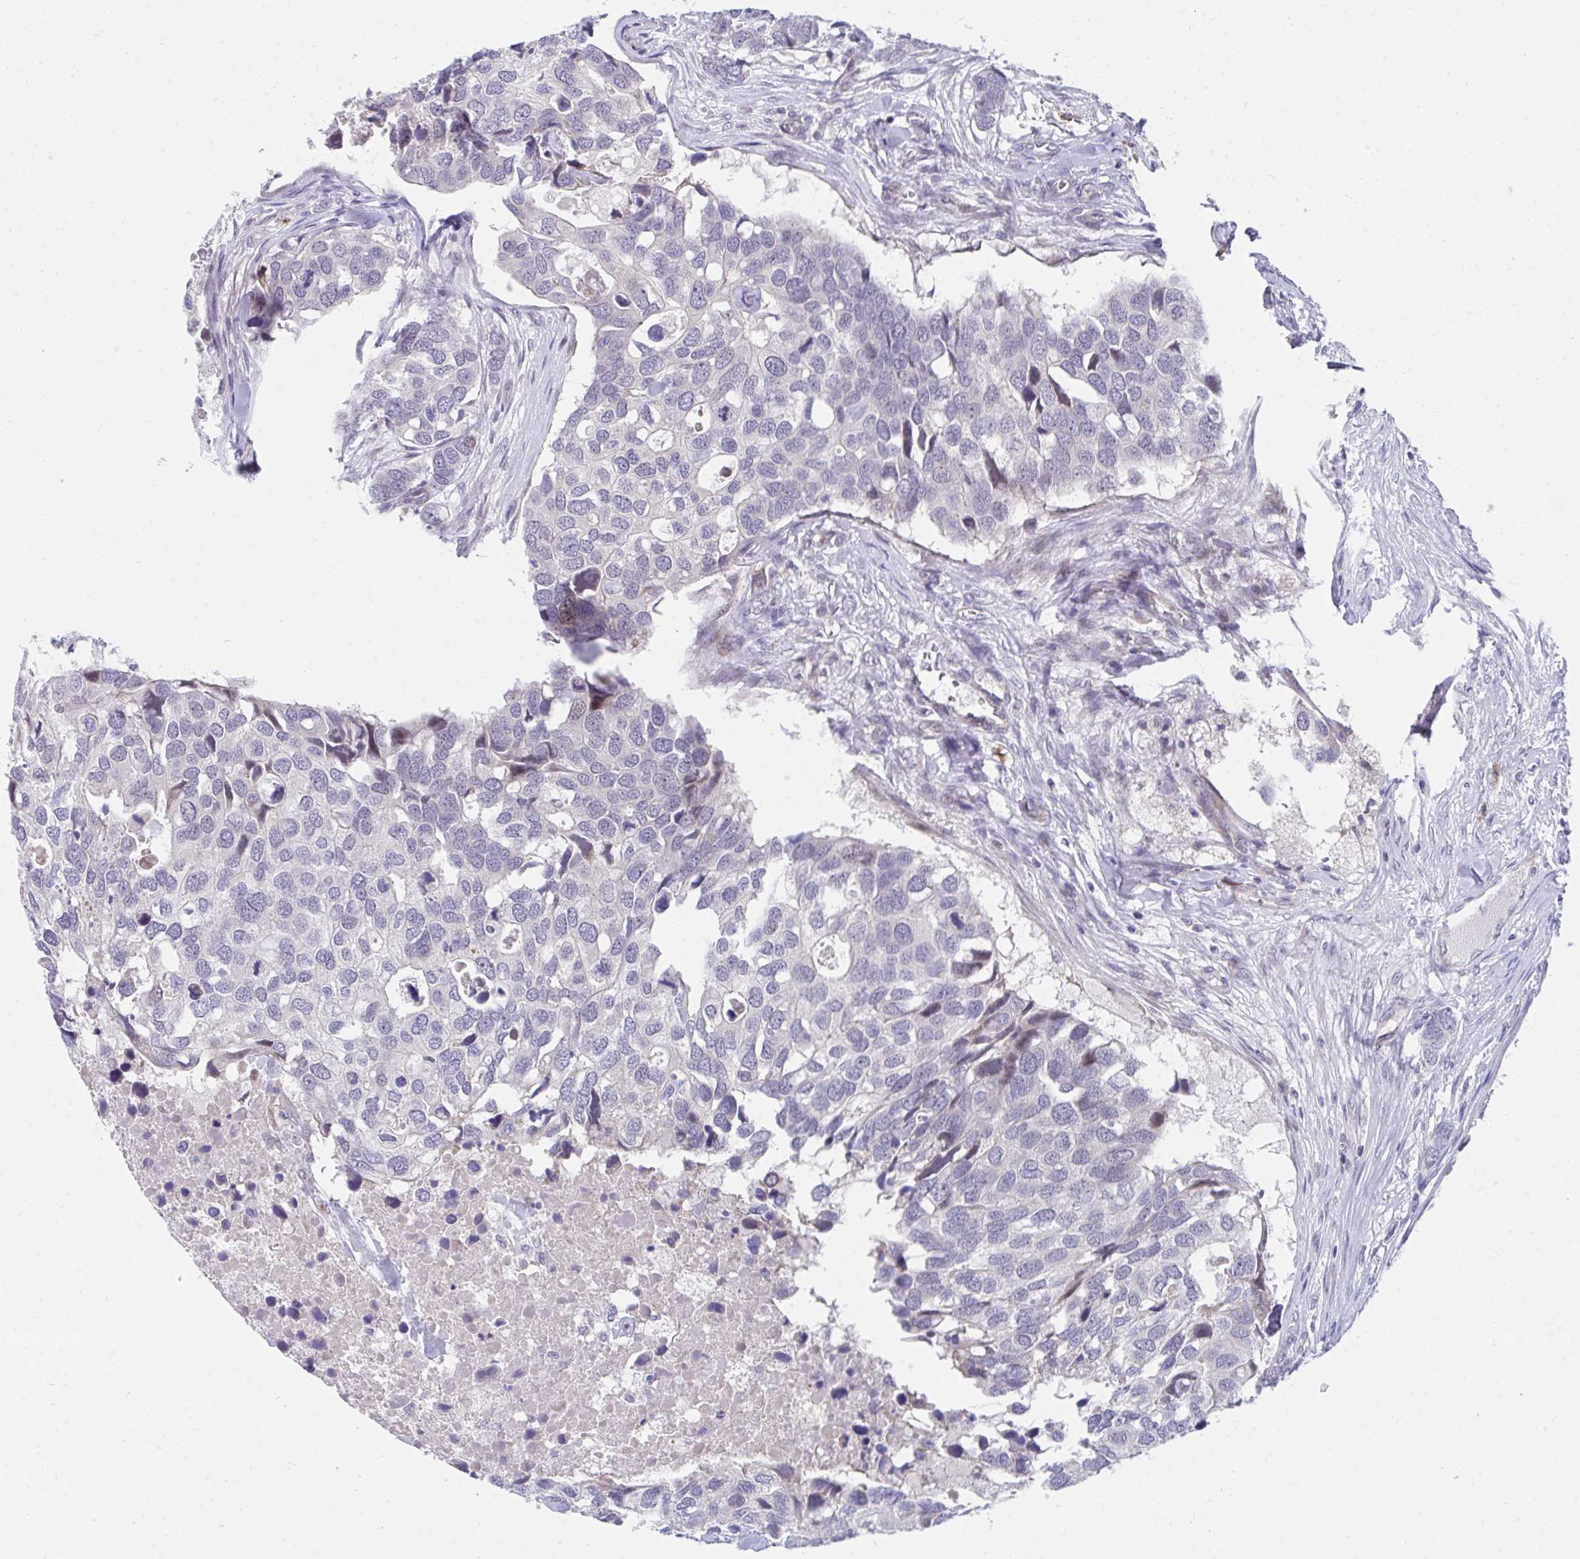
{"staining": {"intensity": "negative", "quantity": "none", "location": "none"}, "tissue": "breast cancer", "cell_type": "Tumor cells", "image_type": "cancer", "snomed": [{"axis": "morphology", "description": "Duct carcinoma"}, {"axis": "topography", "description": "Breast"}], "caption": "A photomicrograph of breast cancer (invasive ductal carcinoma) stained for a protein exhibits no brown staining in tumor cells. (Stains: DAB IHC with hematoxylin counter stain, Microscopy: brightfield microscopy at high magnification).", "gene": "SLAMF7", "patient": {"sex": "female", "age": 83}}